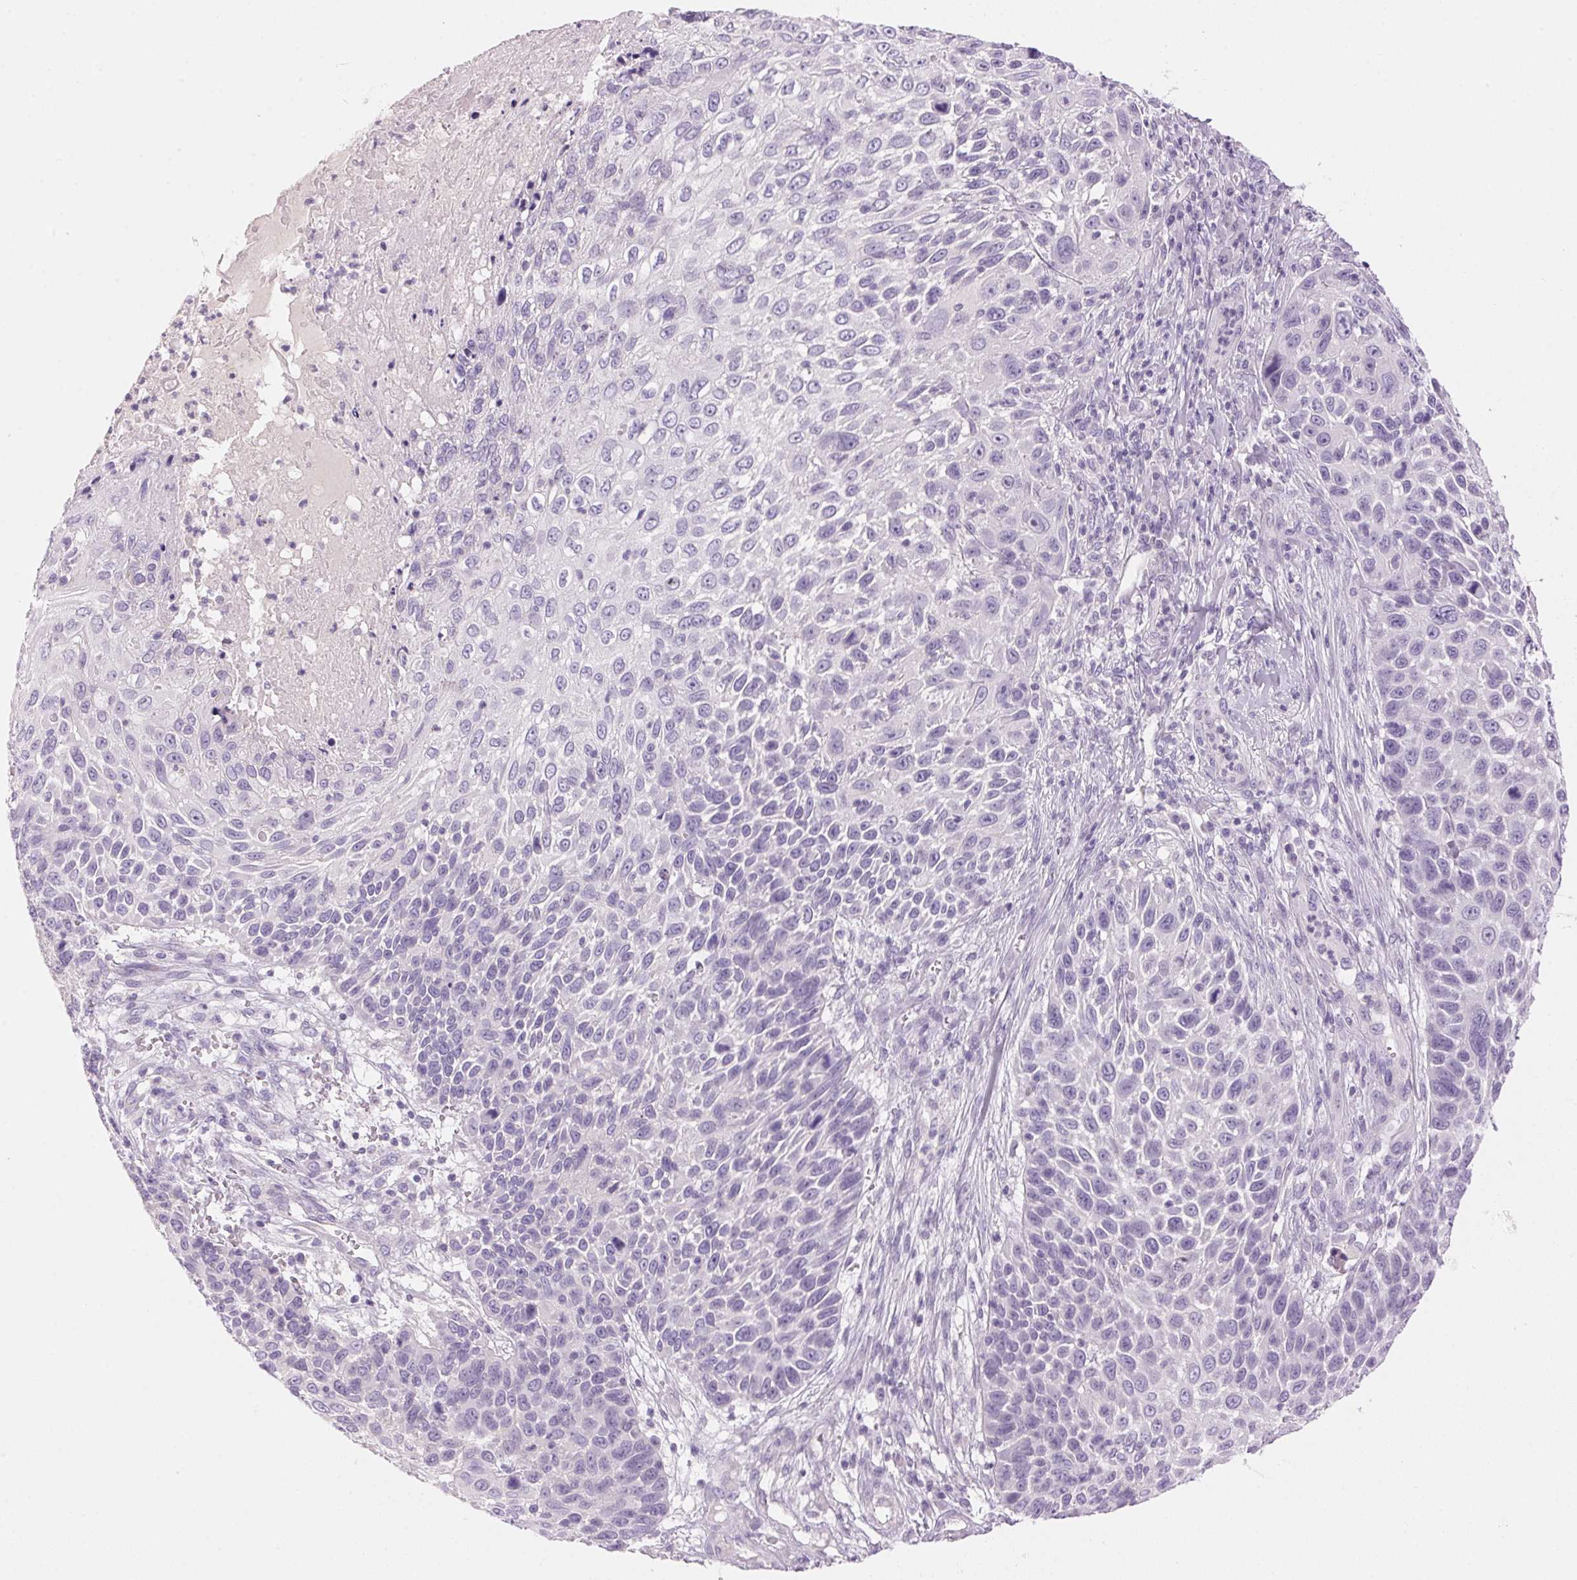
{"staining": {"intensity": "negative", "quantity": "none", "location": "none"}, "tissue": "skin cancer", "cell_type": "Tumor cells", "image_type": "cancer", "snomed": [{"axis": "morphology", "description": "Squamous cell carcinoma, NOS"}, {"axis": "topography", "description": "Skin"}], "caption": "An immunohistochemistry photomicrograph of squamous cell carcinoma (skin) is shown. There is no staining in tumor cells of squamous cell carcinoma (skin). Brightfield microscopy of immunohistochemistry stained with DAB (3,3'-diaminobenzidine) (brown) and hematoxylin (blue), captured at high magnification.", "gene": "HSD17B2", "patient": {"sex": "male", "age": 92}}